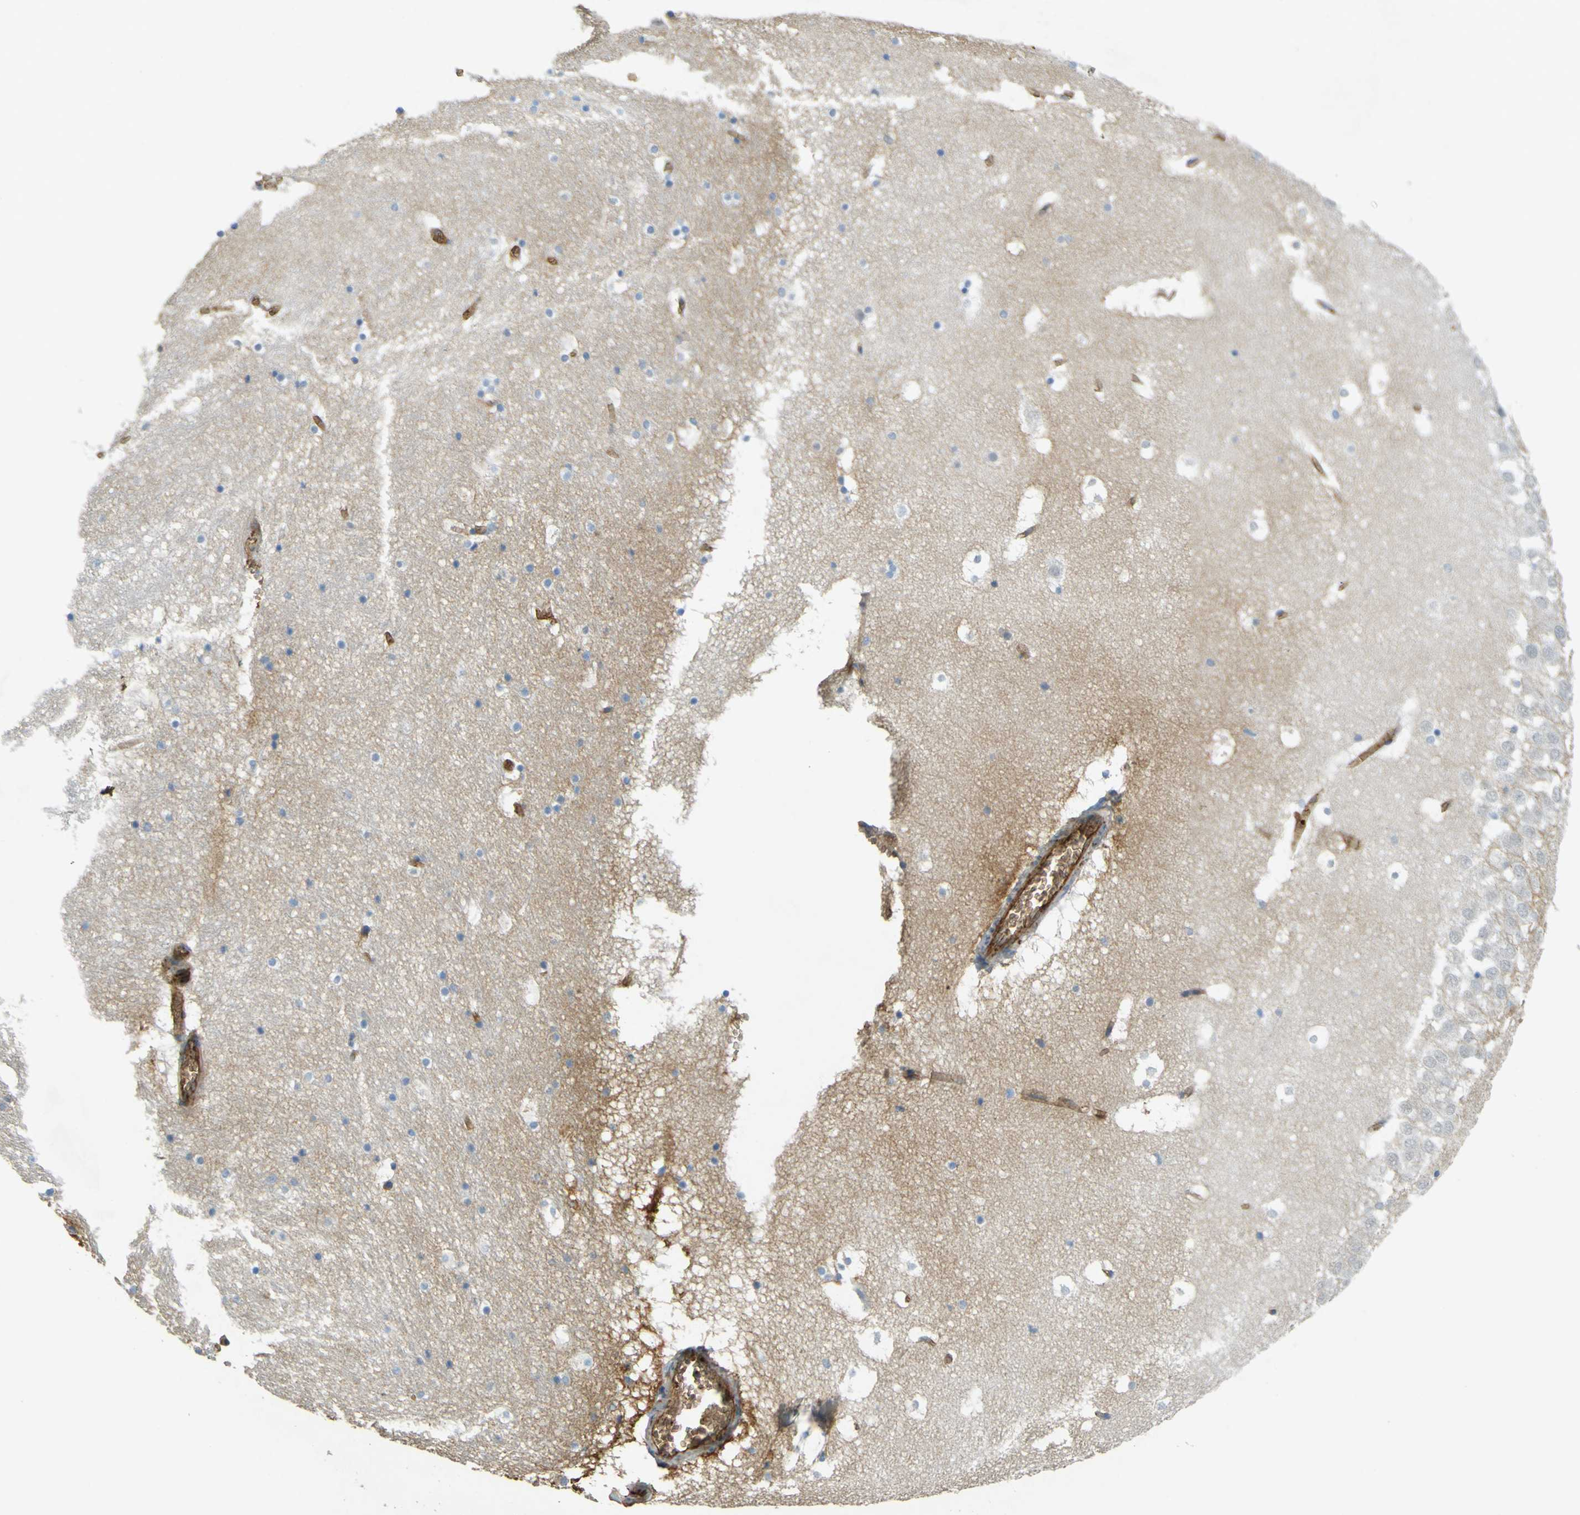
{"staining": {"intensity": "negative", "quantity": "none", "location": "none"}, "tissue": "hippocampus", "cell_type": "Glial cells", "image_type": "normal", "snomed": [{"axis": "morphology", "description": "Normal tissue, NOS"}, {"axis": "topography", "description": "Hippocampus"}], "caption": "Immunohistochemistry (IHC) photomicrograph of benign hippocampus: hippocampus stained with DAB (3,3'-diaminobenzidine) reveals no significant protein positivity in glial cells. (Stains: DAB IHC with hematoxylin counter stain, Microscopy: brightfield microscopy at high magnification).", "gene": "PLXDC1", "patient": {"sex": "male", "age": 45}}